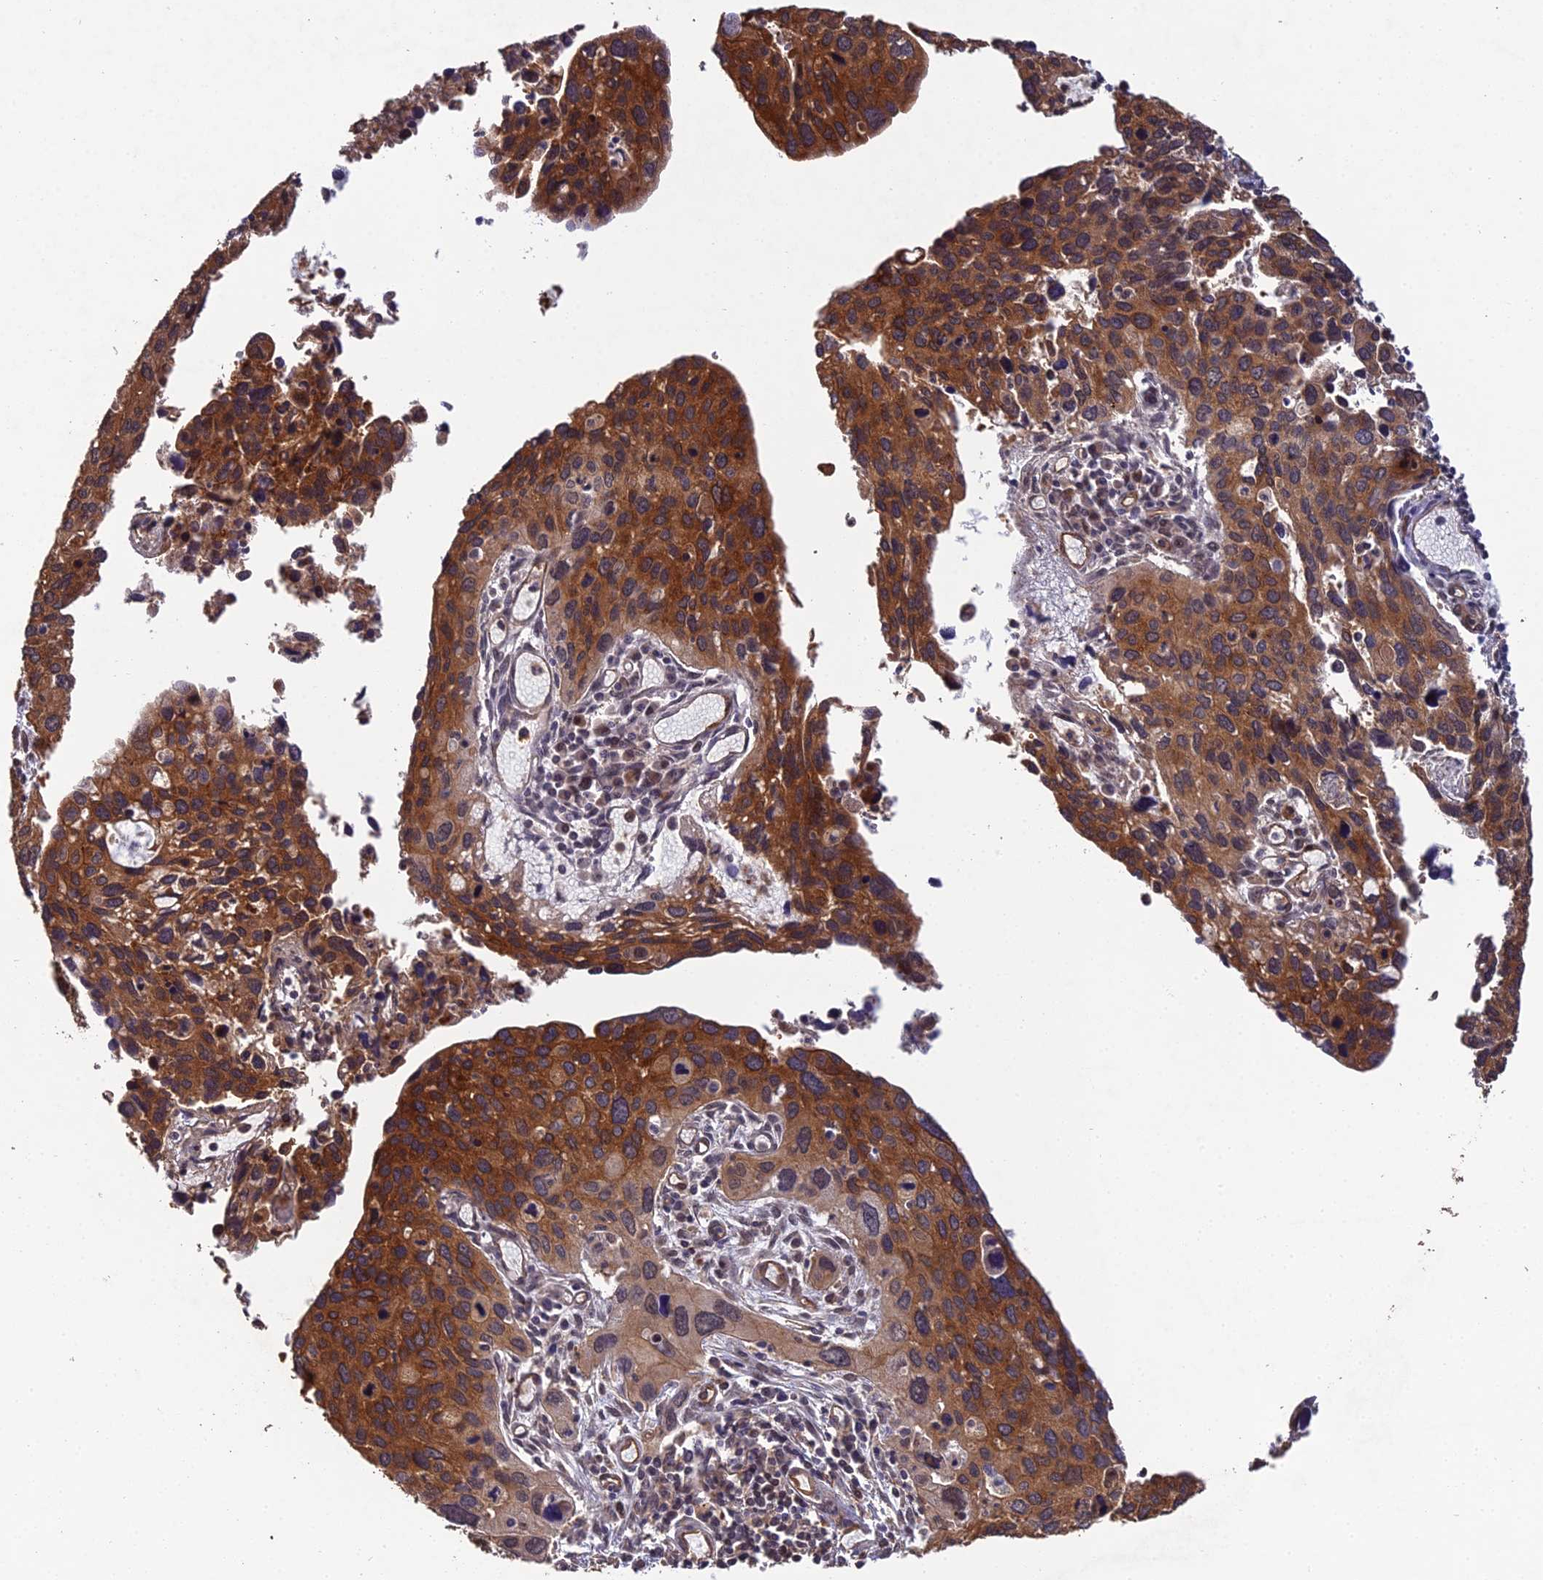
{"staining": {"intensity": "strong", "quantity": ">75%", "location": "cytoplasmic/membranous,nuclear"}, "tissue": "cervical cancer", "cell_type": "Tumor cells", "image_type": "cancer", "snomed": [{"axis": "morphology", "description": "Squamous cell carcinoma, NOS"}, {"axis": "topography", "description": "Cervix"}], "caption": "Immunohistochemistry (IHC) micrograph of human squamous cell carcinoma (cervical) stained for a protein (brown), which exhibits high levels of strong cytoplasmic/membranous and nuclear expression in about >75% of tumor cells.", "gene": "RALGAPA2", "patient": {"sex": "female", "age": 55}}